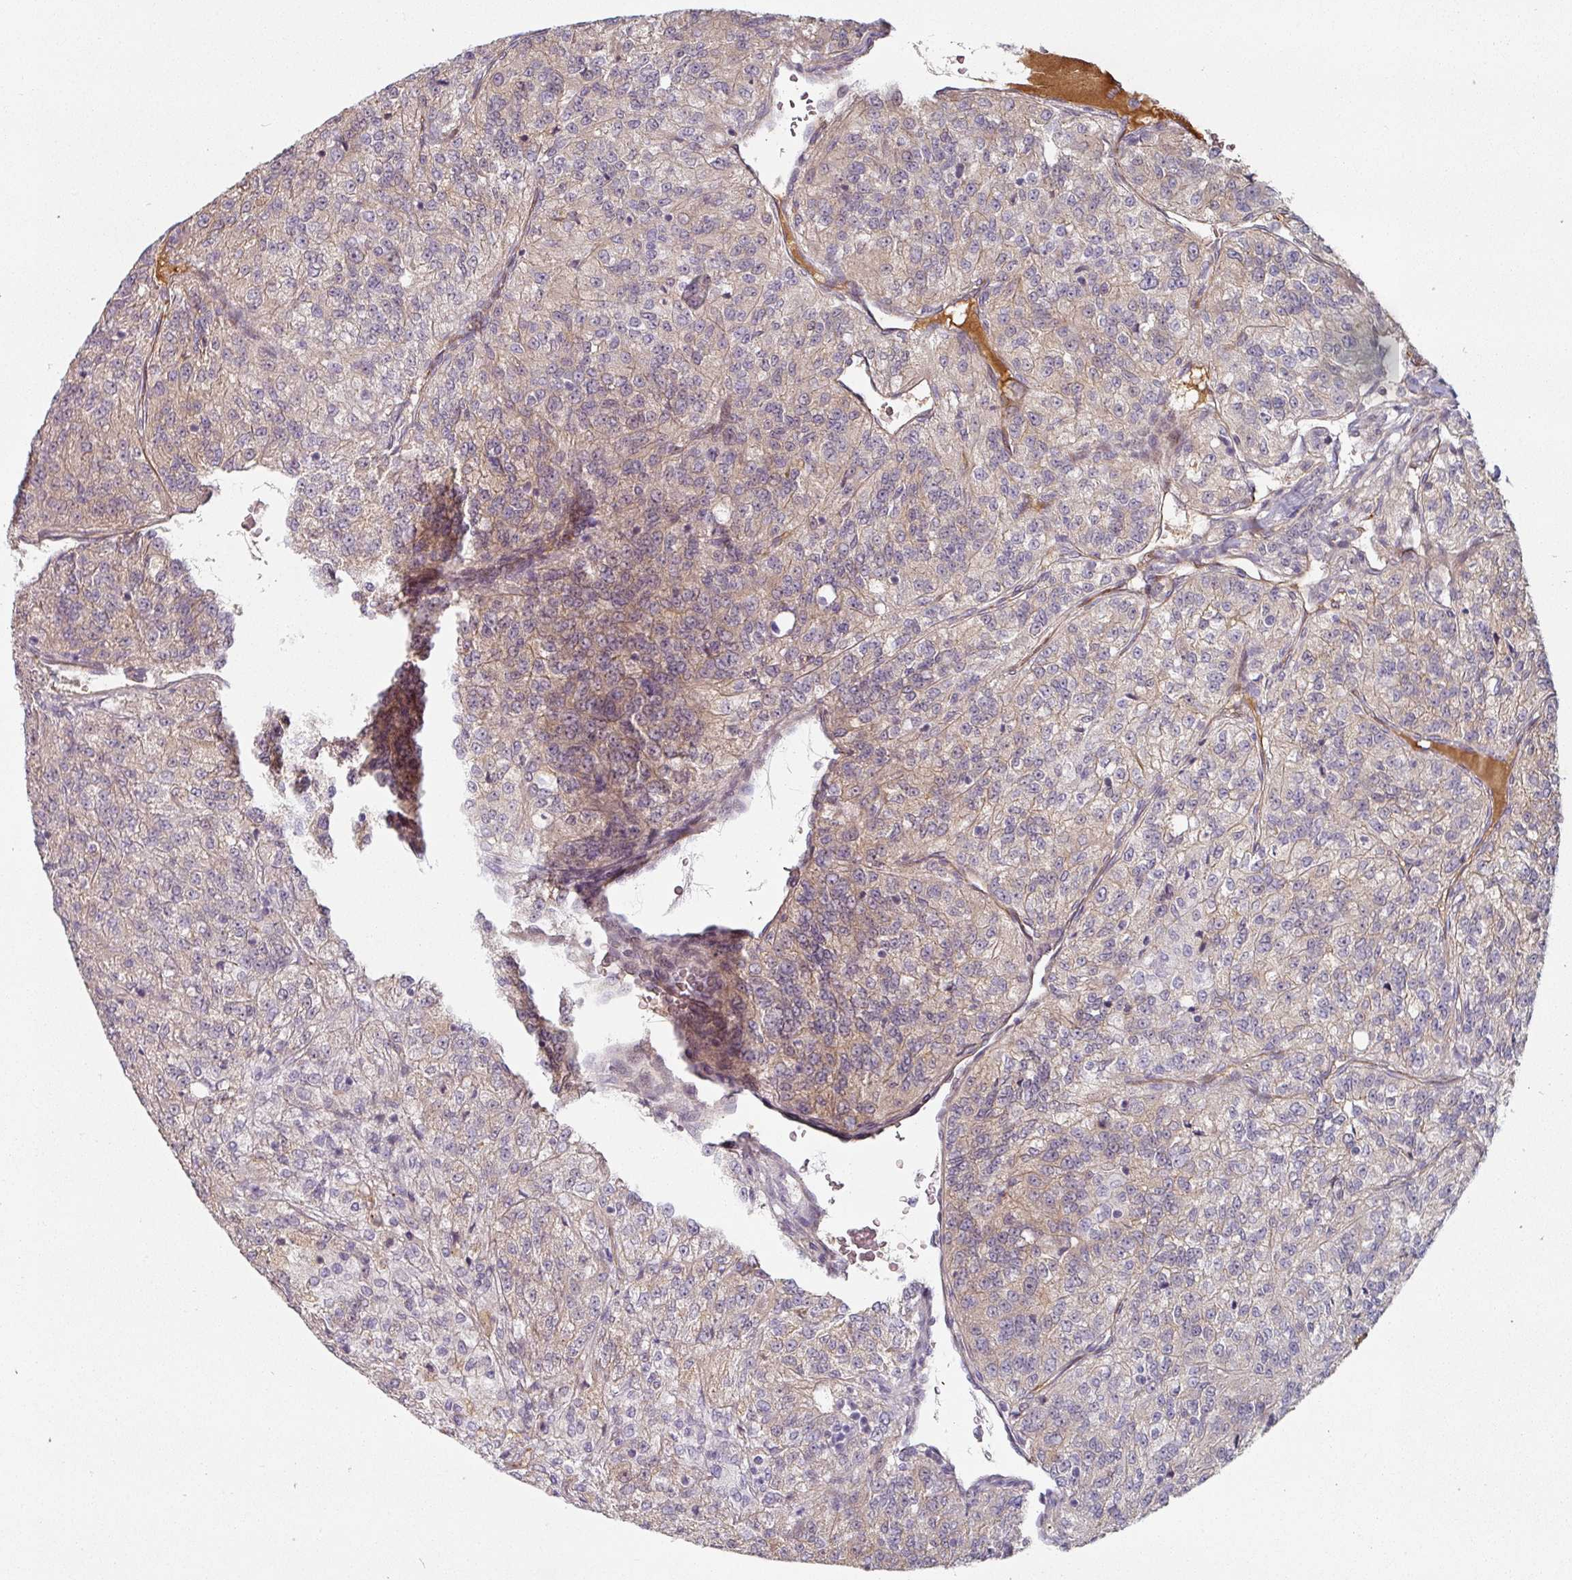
{"staining": {"intensity": "weak", "quantity": "25%-75%", "location": "cytoplasmic/membranous"}, "tissue": "renal cancer", "cell_type": "Tumor cells", "image_type": "cancer", "snomed": [{"axis": "morphology", "description": "Adenocarcinoma, NOS"}, {"axis": "topography", "description": "Kidney"}], "caption": "Weak cytoplasmic/membranous protein staining is appreciated in about 25%-75% of tumor cells in renal adenocarcinoma.", "gene": "CEP78", "patient": {"sex": "female", "age": 63}}